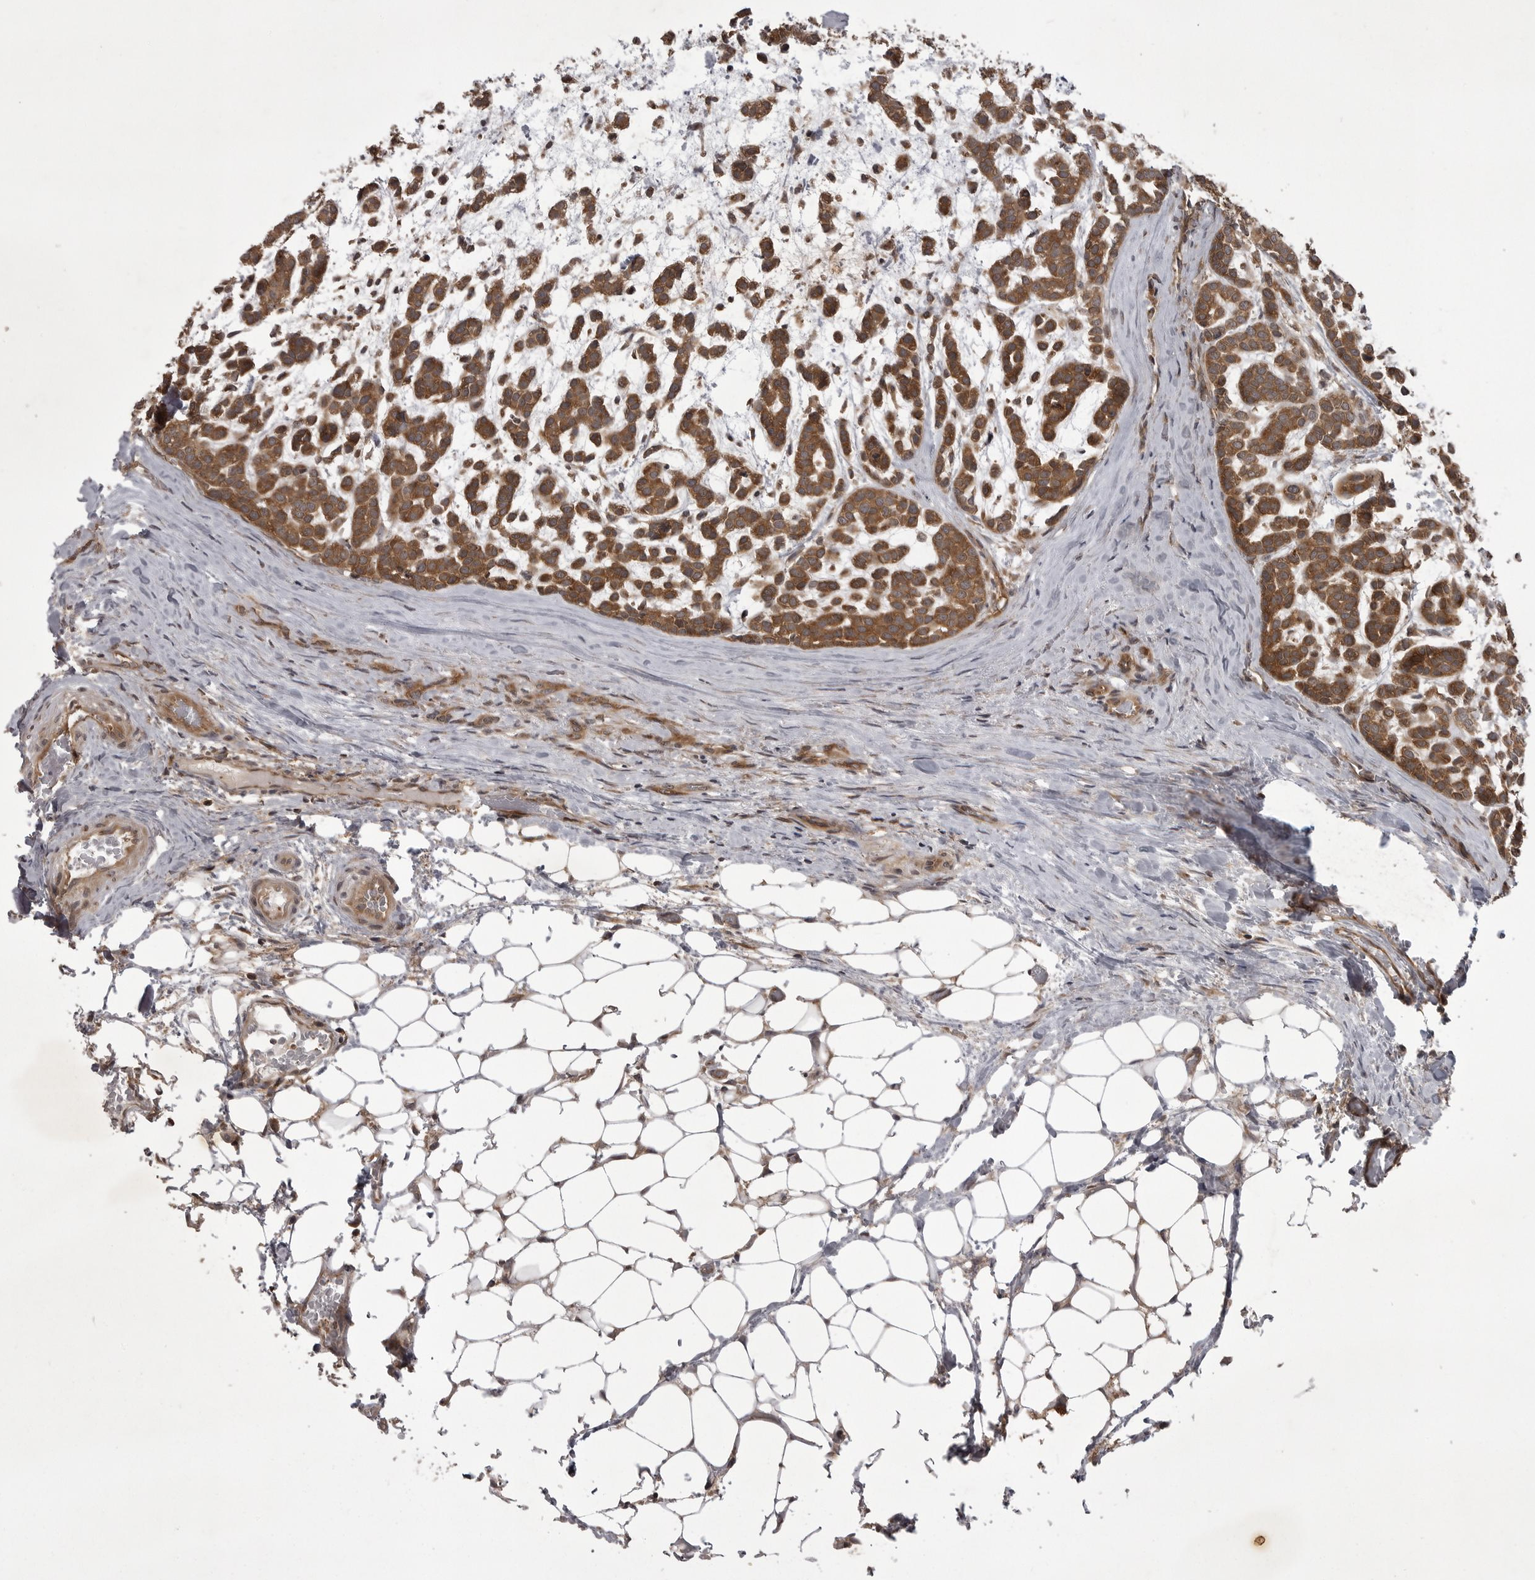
{"staining": {"intensity": "moderate", "quantity": ">75%", "location": "cytoplasmic/membranous"}, "tissue": "head and neck cancer", "cell_type": "Tumor cells", "image_type": "cancer", "snomed": [{"axis": "morphology", "description": "Adenocarcinoma, NOS"}, {"axis": "morphology", "description": "Adenoma, NOS"}, {"axis": "topography", "description": "Head-Neck"}], "caption": "Adenocarcinoma (head and neck) was stained to show a protein in brown. There is medium levels of moderate cytoplasmic/membranous expression in approximately >75% of tumor cells.", "gene": "STK24", "patient": {"sex": "female", "age": 55}}